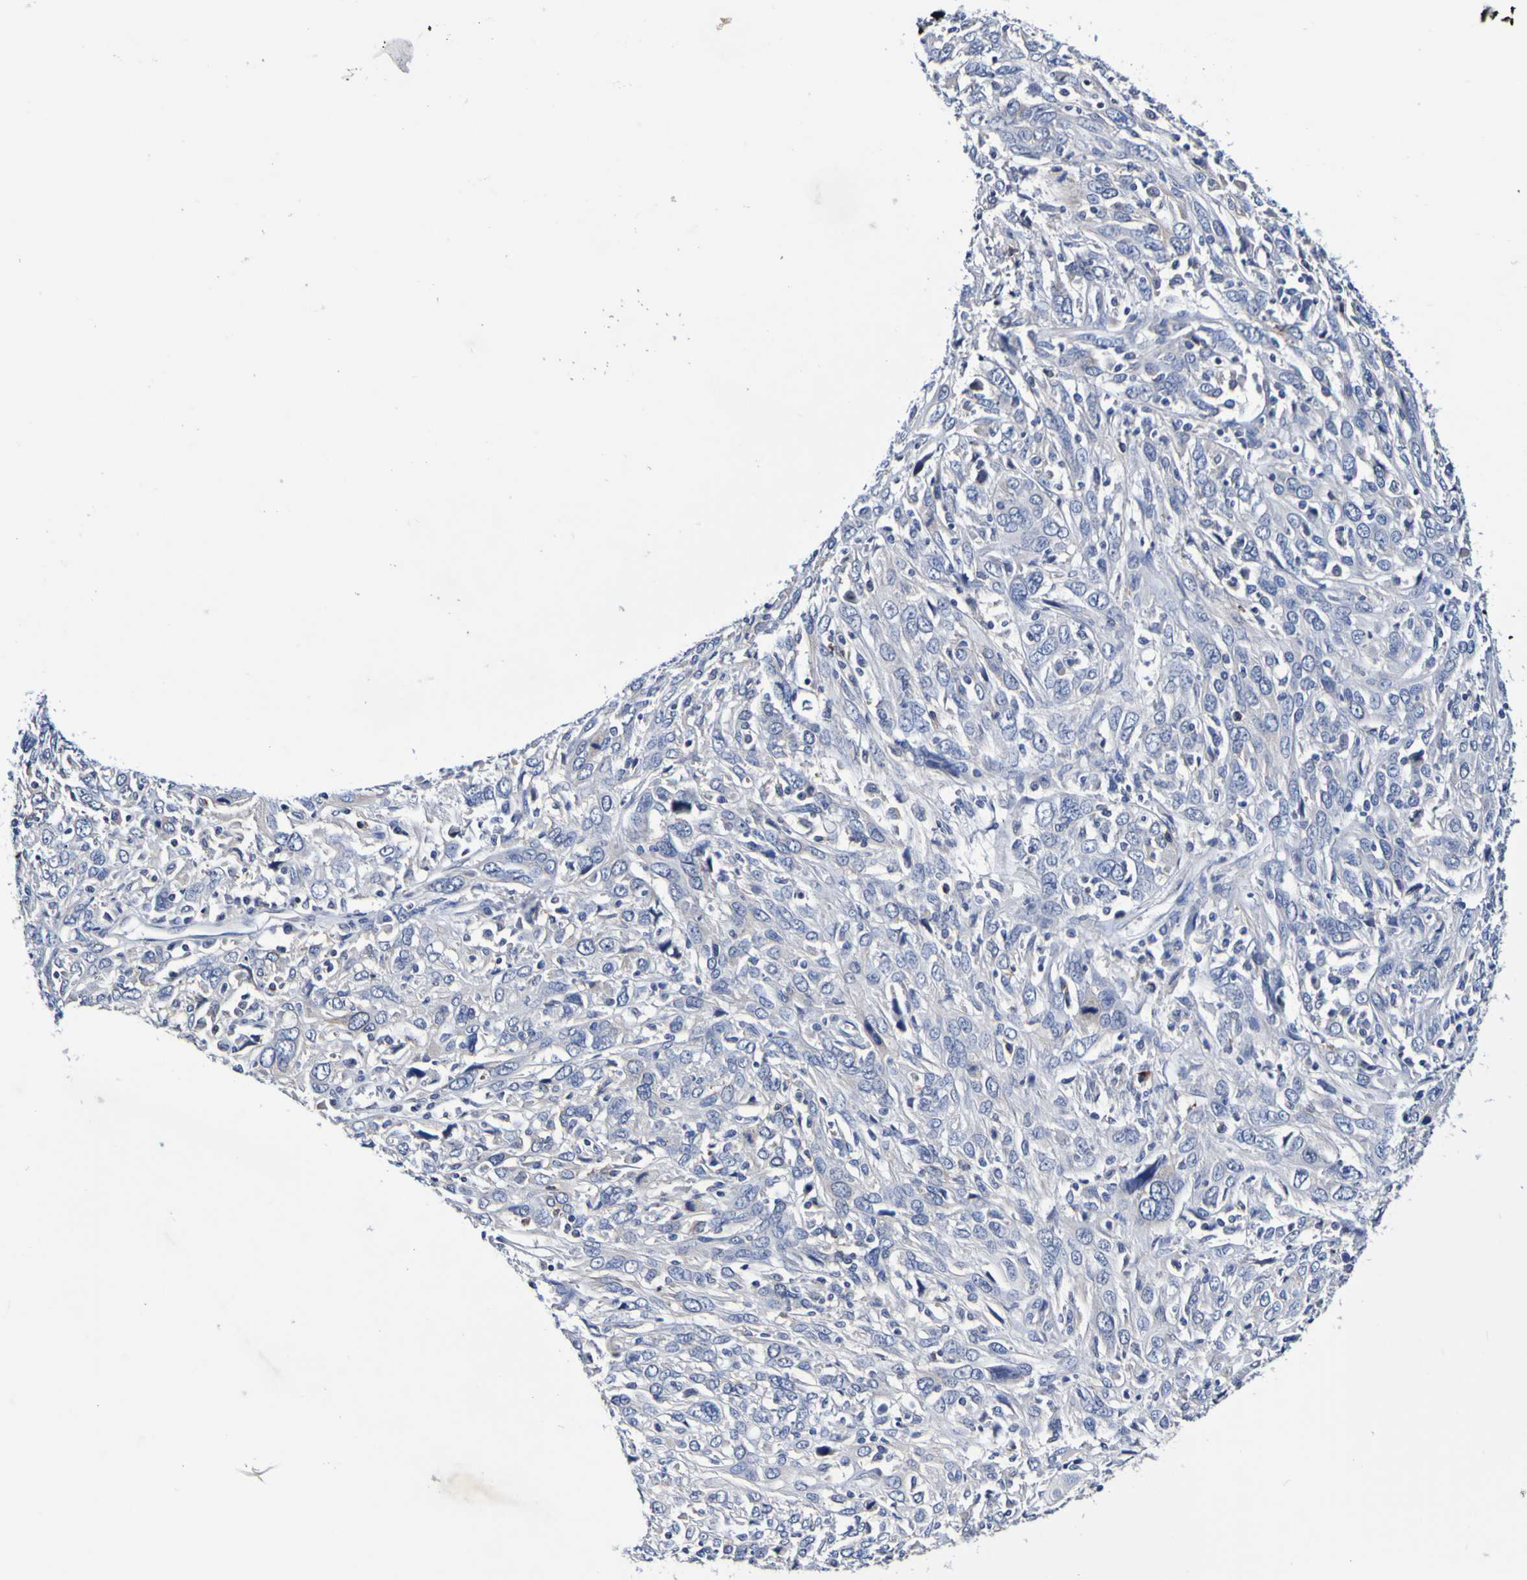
{"staining": {"intensity": "negative", "quantity": "none", "location": "none"}, "tissue": "cervical cancer", "cell_type": "Tumor cells", "image_type": "cancer", "snomed": [{"axis": "morphology", "description": "Squamous cell carcinoma, NOS"}, {"axis": "topography", "description": "Cervix"}], "caption": "The image demonstrates no staining of tumor cells in squamous cell carcinoma (cervical). (Immunohistochemistry, brightfield microscopy, high magnification).", "gene": "ACVR1C", "patient": {"sex": "female", "age": 46}}